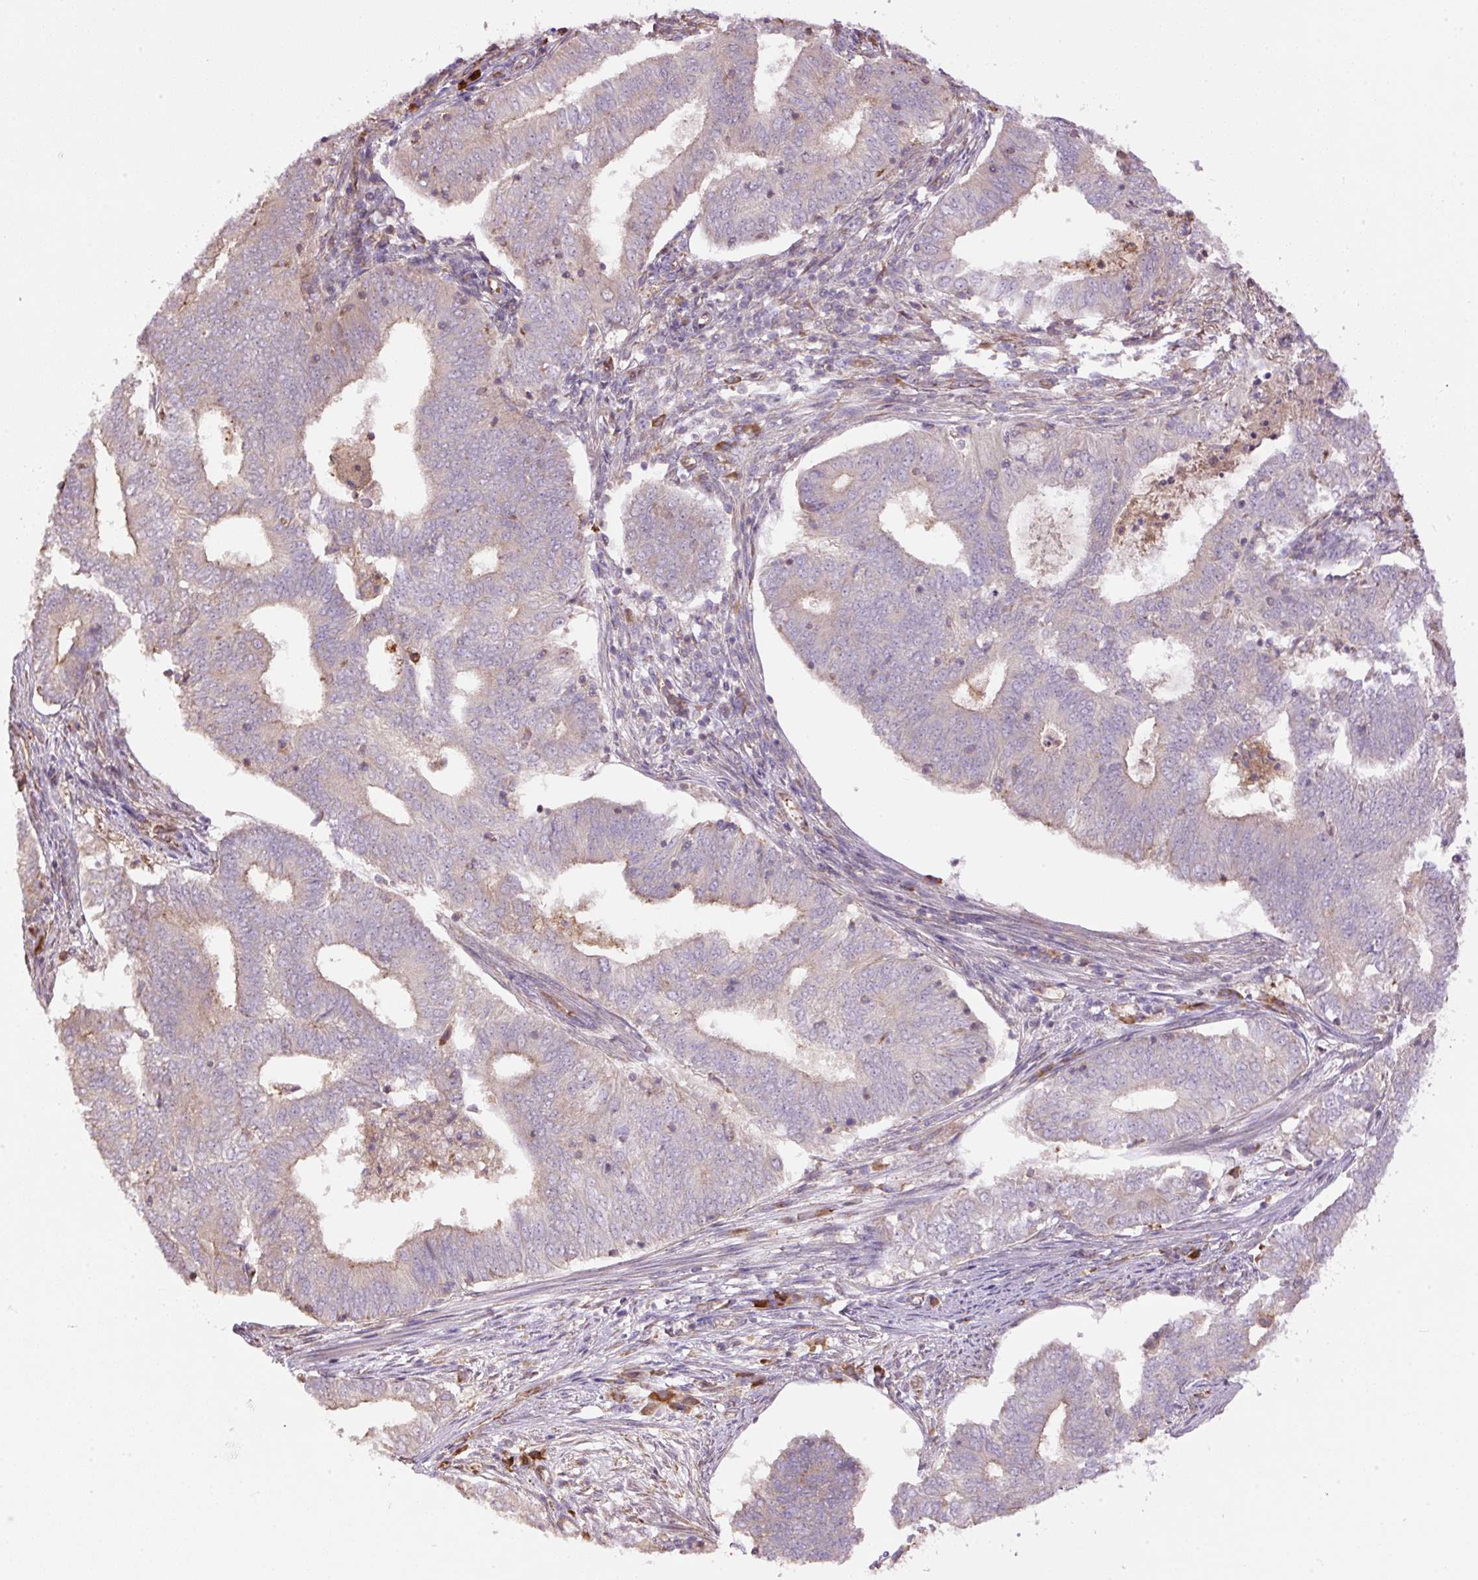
{"staining": {"intensity": "weak", "quantity": "<25%", "location": "cytoplasmic/membranous"}, "tissue": "endometrial cancer", "cell_type": "Tumor cells", "image_type": "cancer", "snomed": [{"axis": "morphology", "description": "Adenocarcinoma, NOS"}, {"axis": "topography", "description": "Endometrium"}], "caption": "This is an immunohistochemistry micrograph of human endometrial cancer (adenocarcinoma). There is no staining in tumor cells.", "gene": "PPME1", "patient": {"sex": "female", "age": 62}}